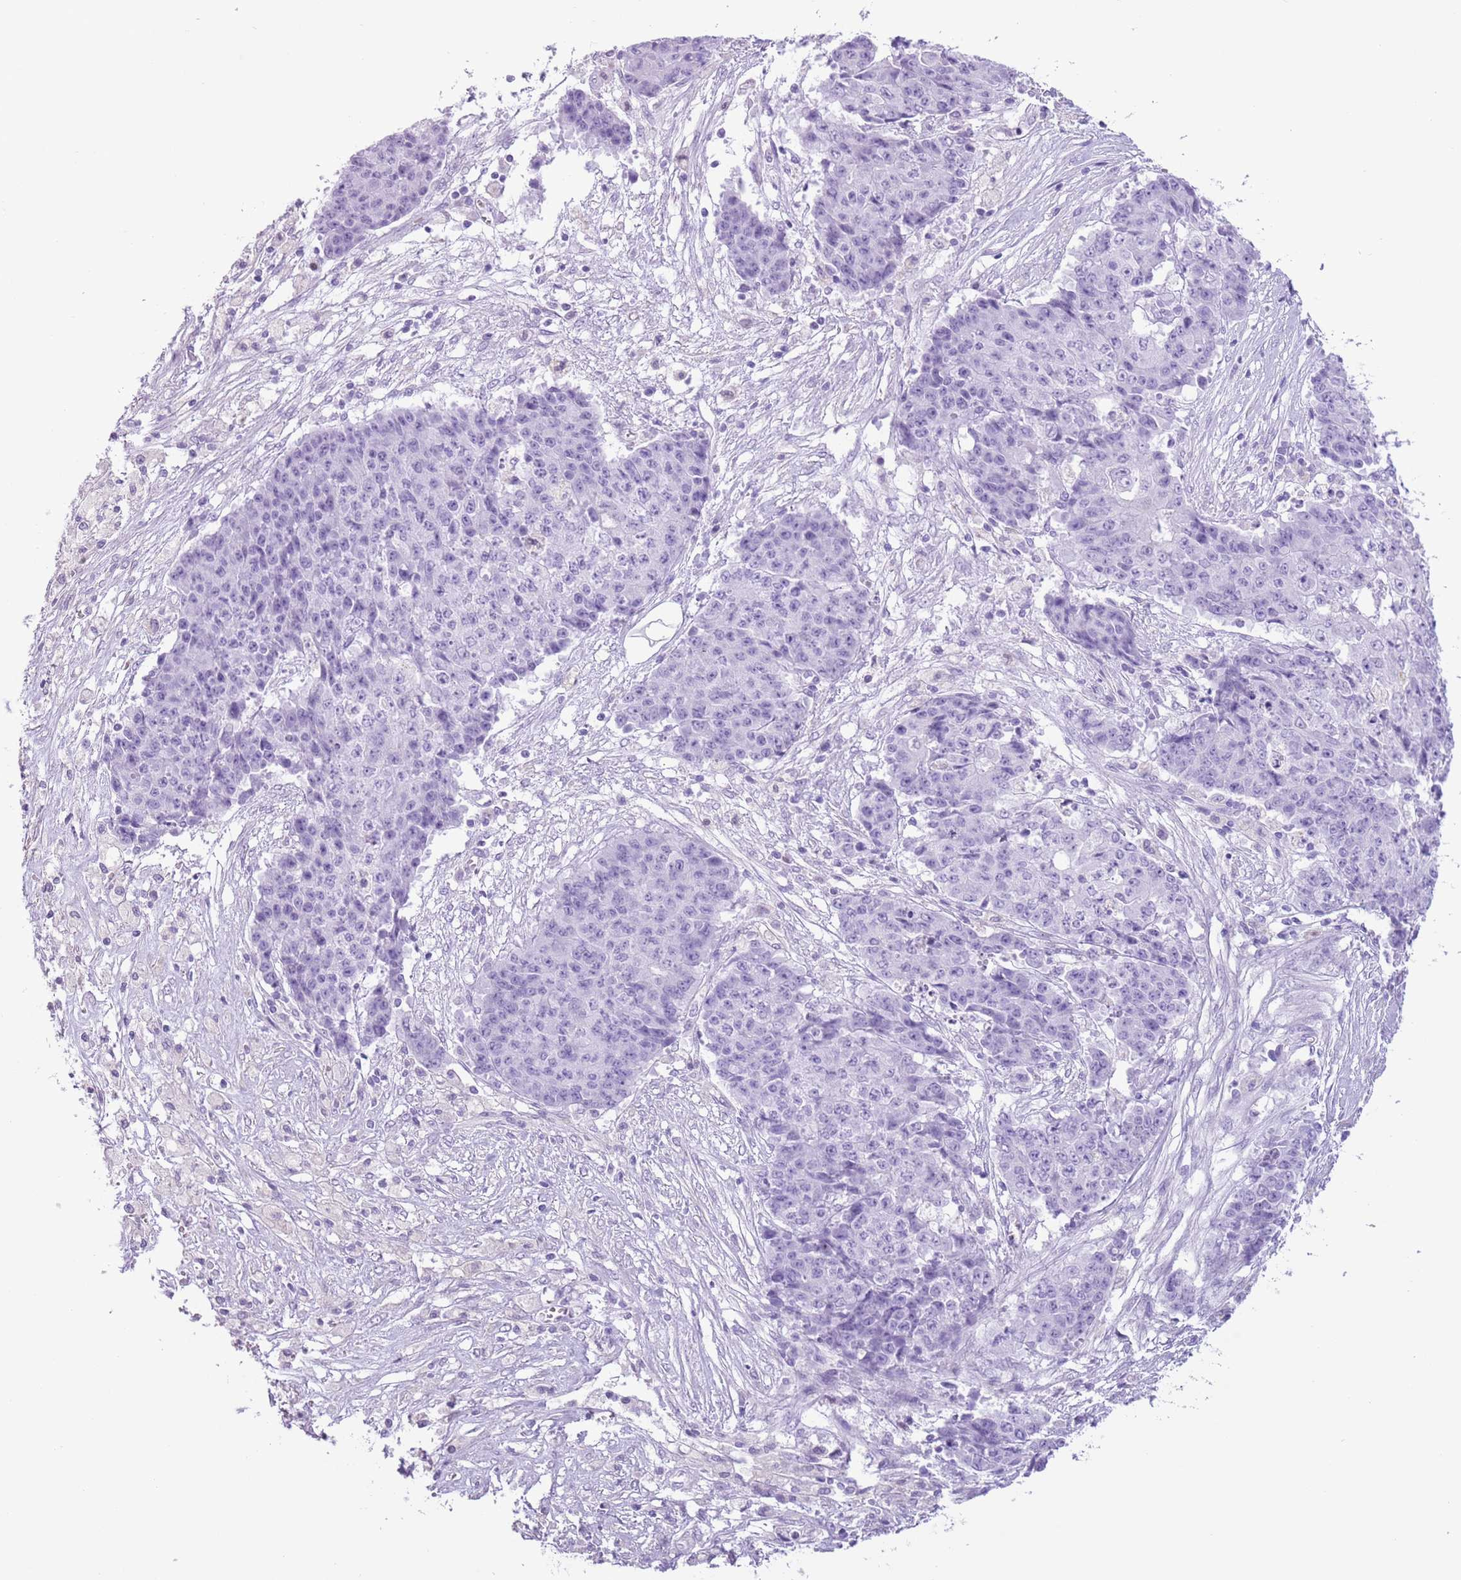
{"staining": {"intensity": "negative", "quantity": "none", "location": "none"}, "tissue": "ovarian cancer", "cell_type": "Tumor cells", "image_type": "cancer", "snomed": [{"axis": "morphology", "description": "Carcinoma, endometroid"}, {"axis": "topography", "description": "Ovary"}], "caption": "A photomicrograph of endometroid carcinoma (ovarian) stained for a protein demonstrates no brown staining in tumor cells.", "gene": "SLC7A14", "patient": {"sex": "female", "age": 42}}